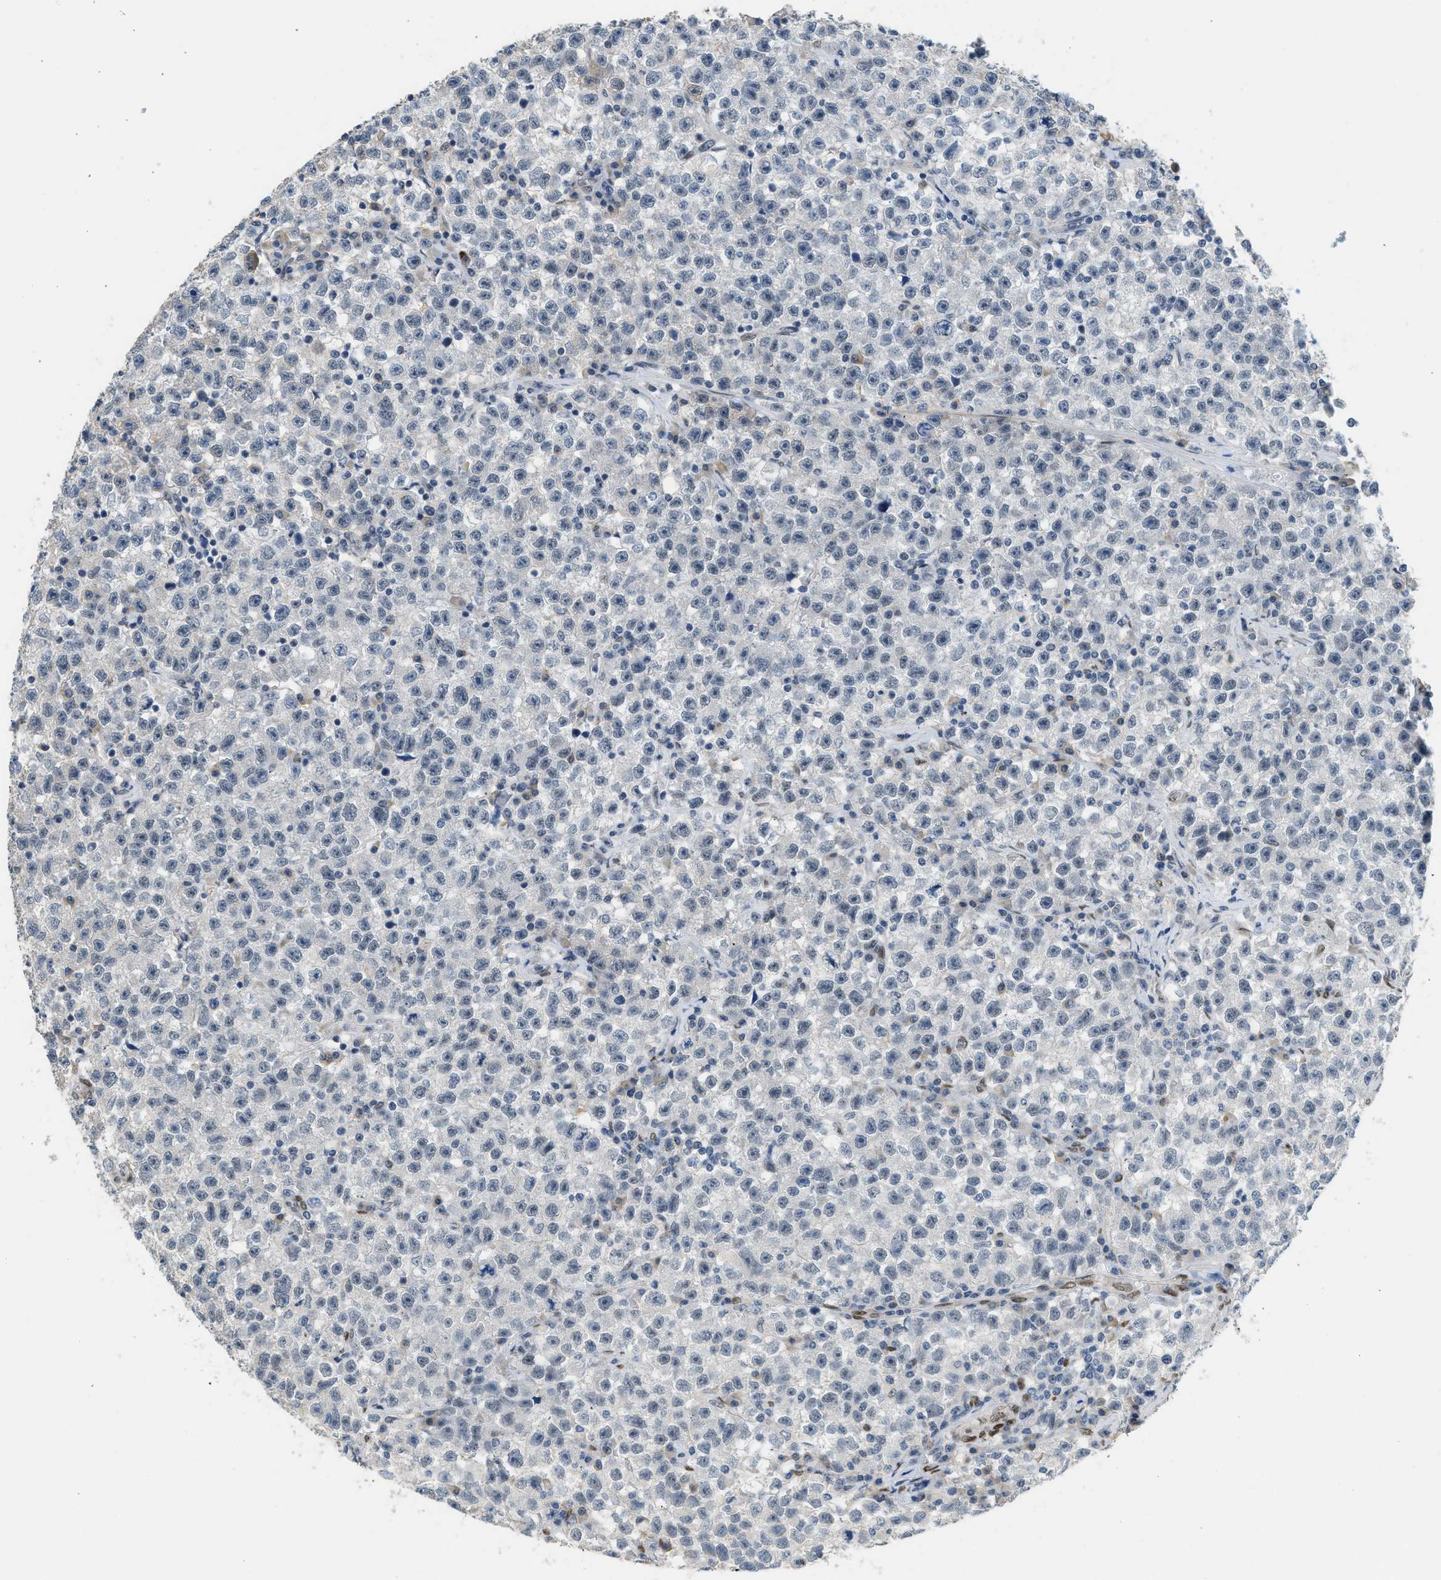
{"staining": {"intensity": "negative", "quantity": "none", "location": "none"}, "tissue": "testis cancer", "cell_type": "Tumor cells", "image_type": "cancer", "snomed": [{"axis": "morphology", "description": "Seminoma, NOS"}, {"axis": "topography", "description": "Testis"}], "caption": "Immunohistochemical staining of testis seminoma shows no significant staining in tumor cells.", "gene": "ZBTB20", "patient": {"sex": "male", "age": 22}}